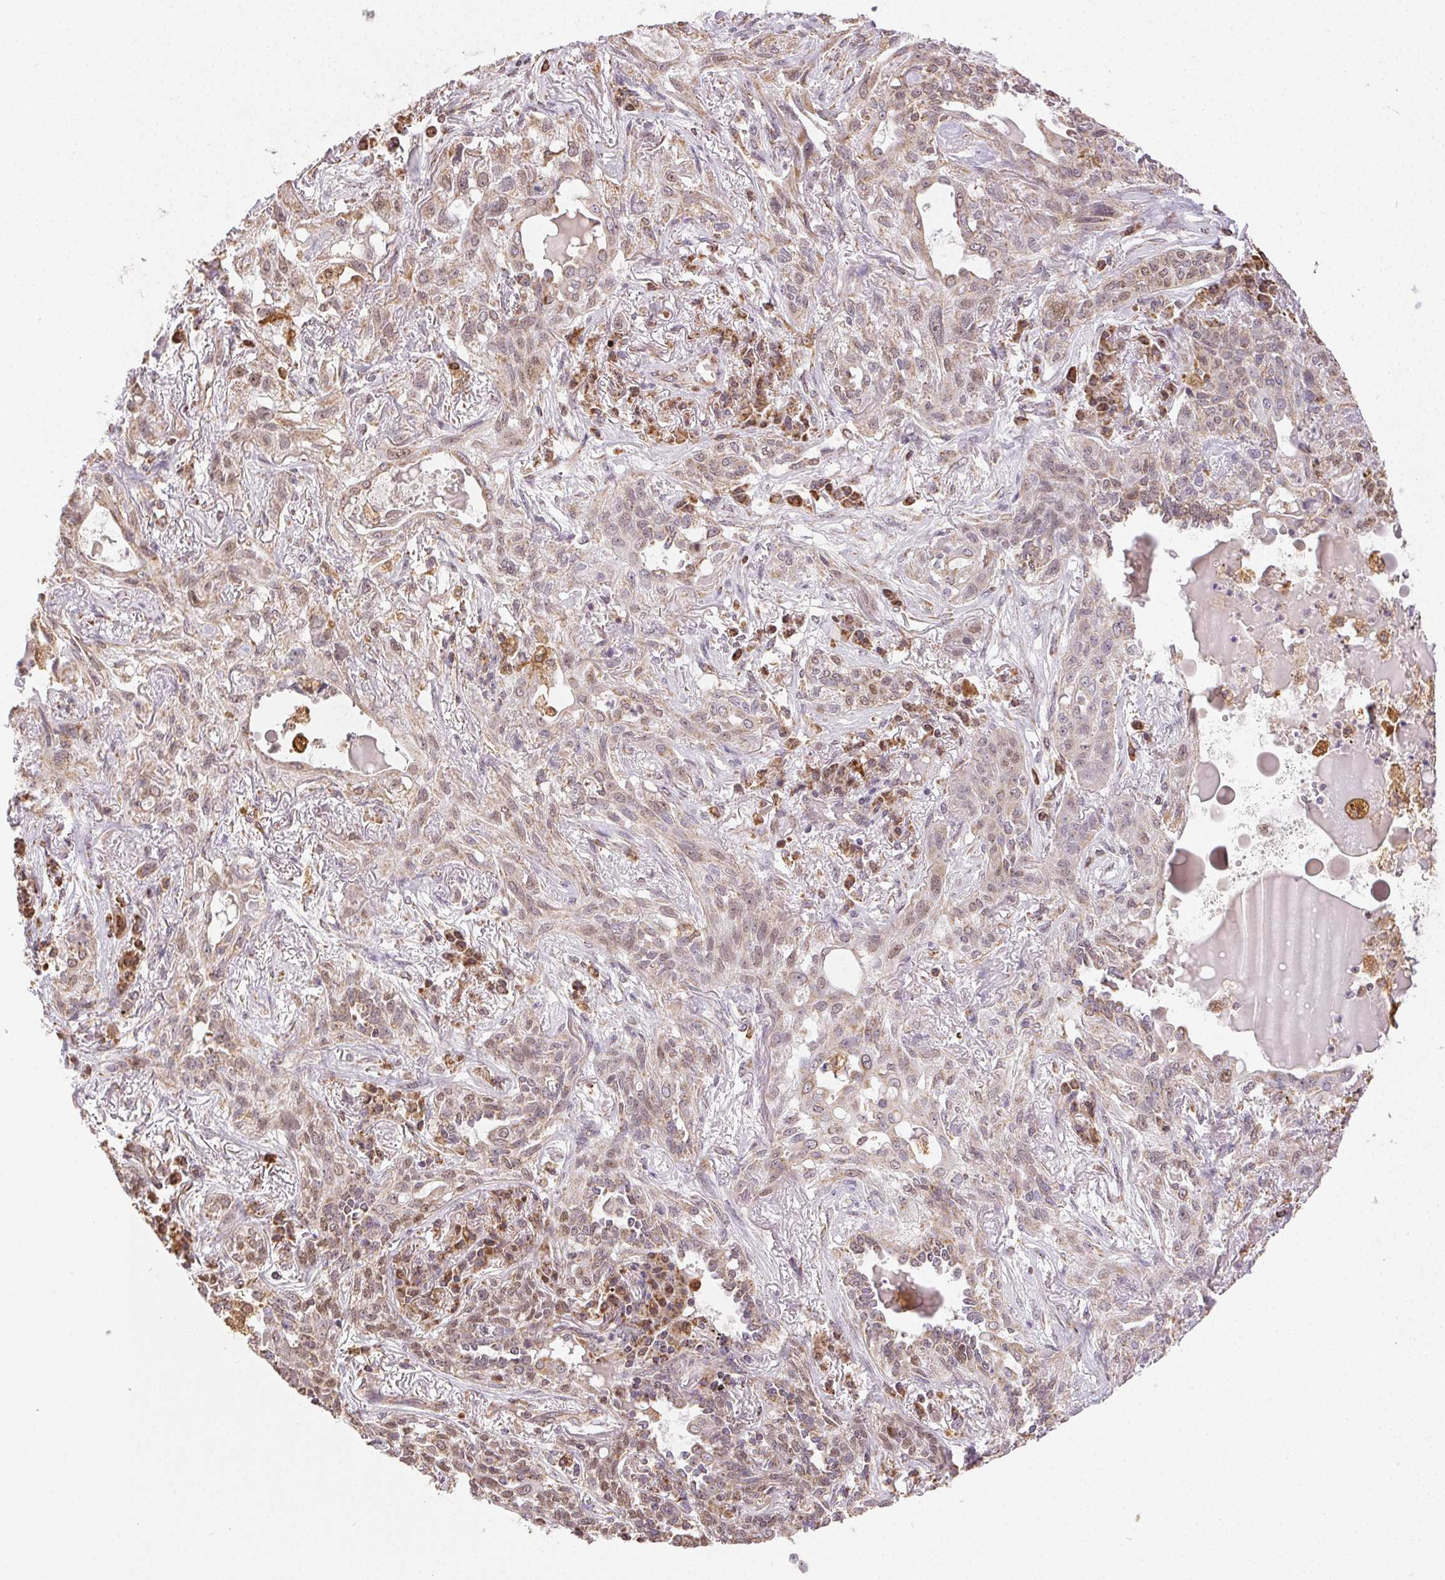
{"staining": {"intensity": "weak", "quantity": "25%-75%", "location": "cytoplasmic/membranous,nuclear"}, "tissue": "lung cancer", "cell_type": "Tumor cells", "image_type": "cancer", "snomed": [{"axis": "morphology", "description": "Squamous cell carcinoma, NOS"}, {"axis": "topography", "description": "Lung"}], "caption": "A brown stain labels weak cytoplasmic/membranous and nuclear positivity of a protein in lung cancer tumor cells.", "gene": "PIWIL4", "patient": {"sex": "female", "age": 70}}